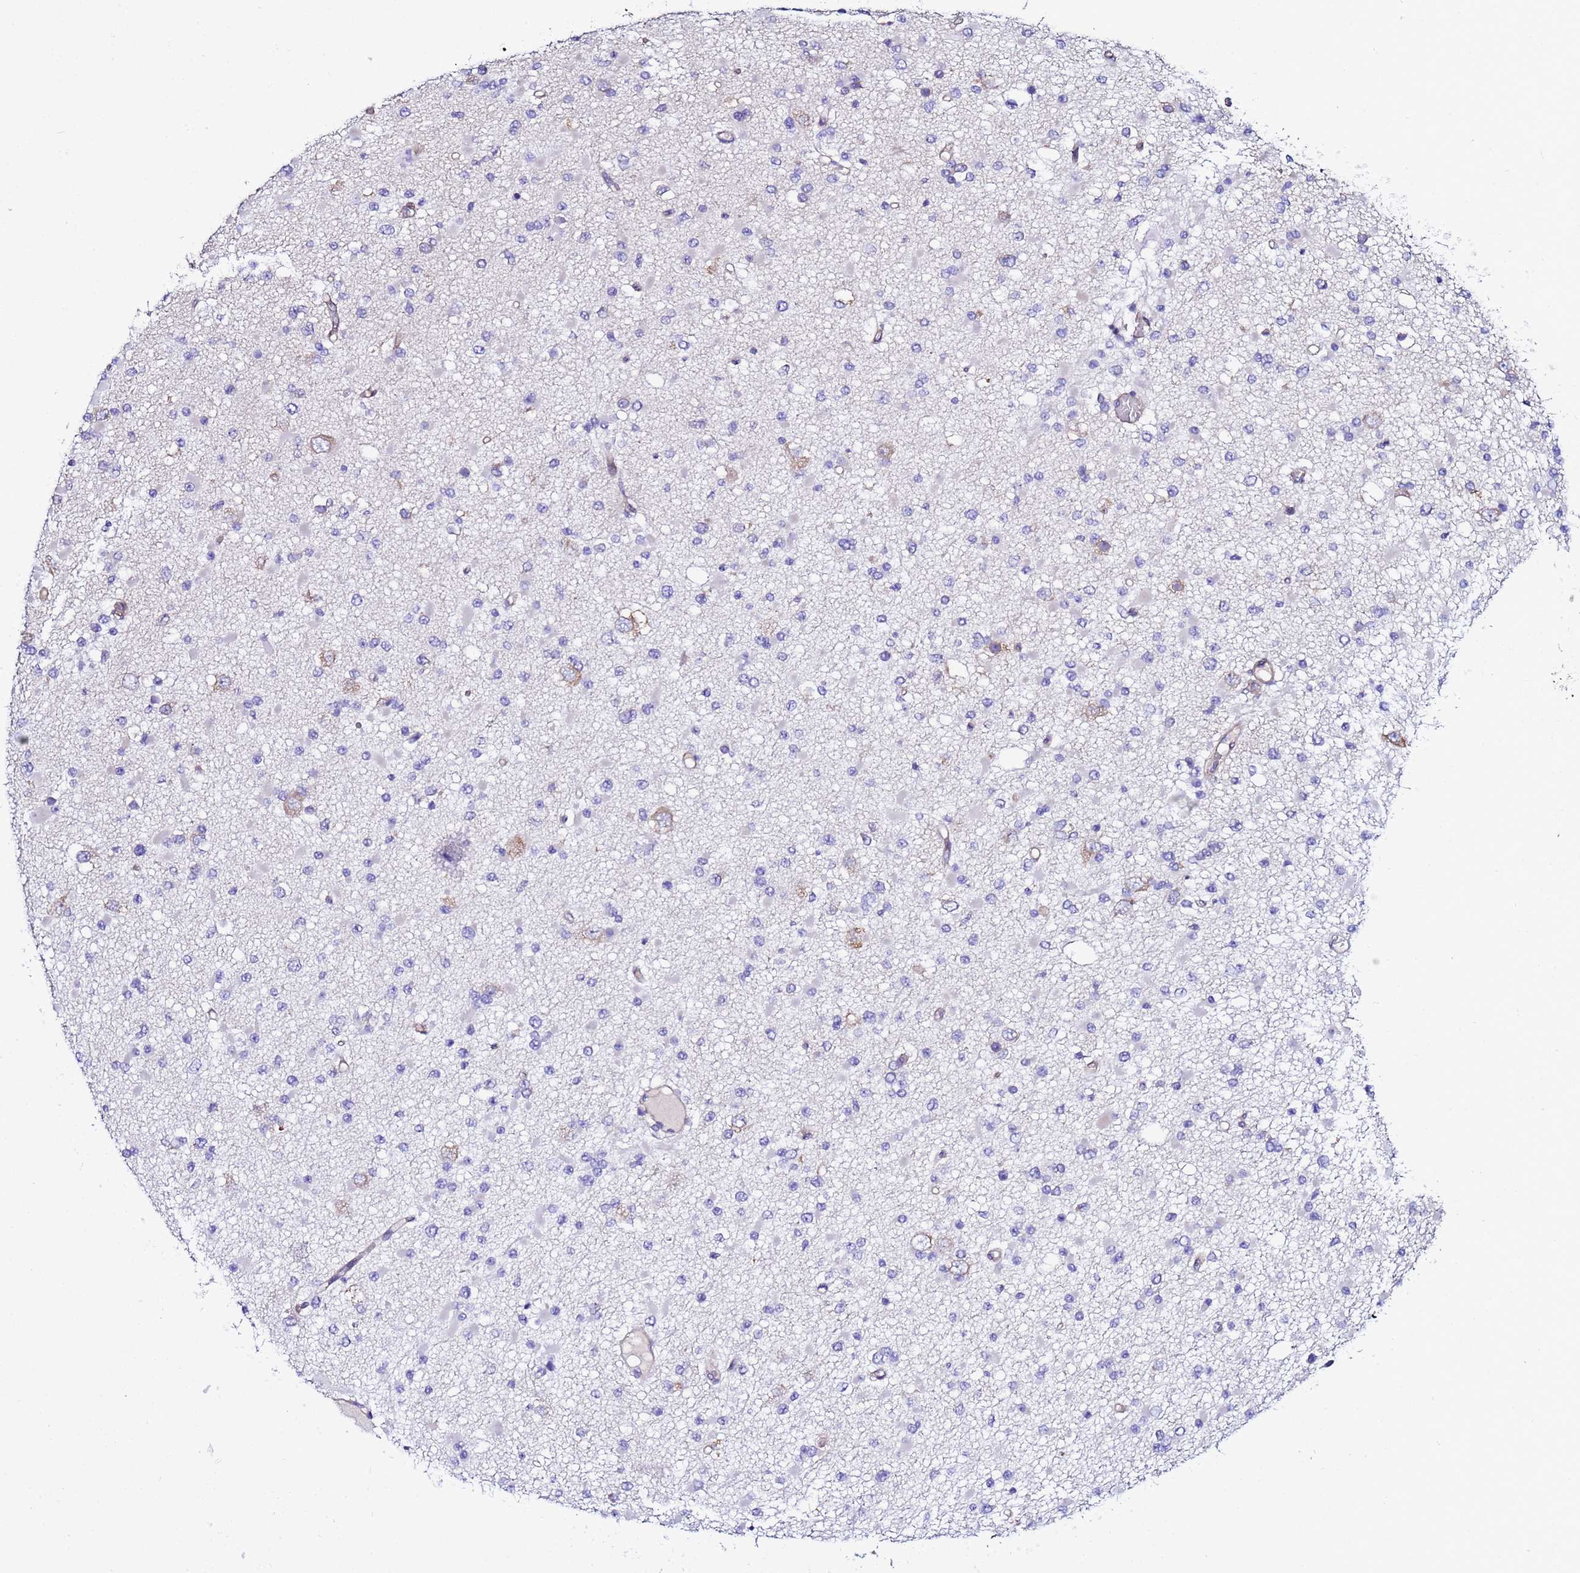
{"staining": {"intensity": "negative", "quantity": "none", "location": "none"}, "tissue": "glioma", "cell_type": "Tumor cells", "image_type": "cancer", "snomed": [{"axis": "morphology", "description": "Glioma, malignant, Low grade"}, {"axis": "topography", "description": "Brain"}], "caption": "Protein analysis of glioma exhibits no significant positivity in tumor cells.", "gene": "JRKL", "patient": {"sex": "female", "age": 22}}